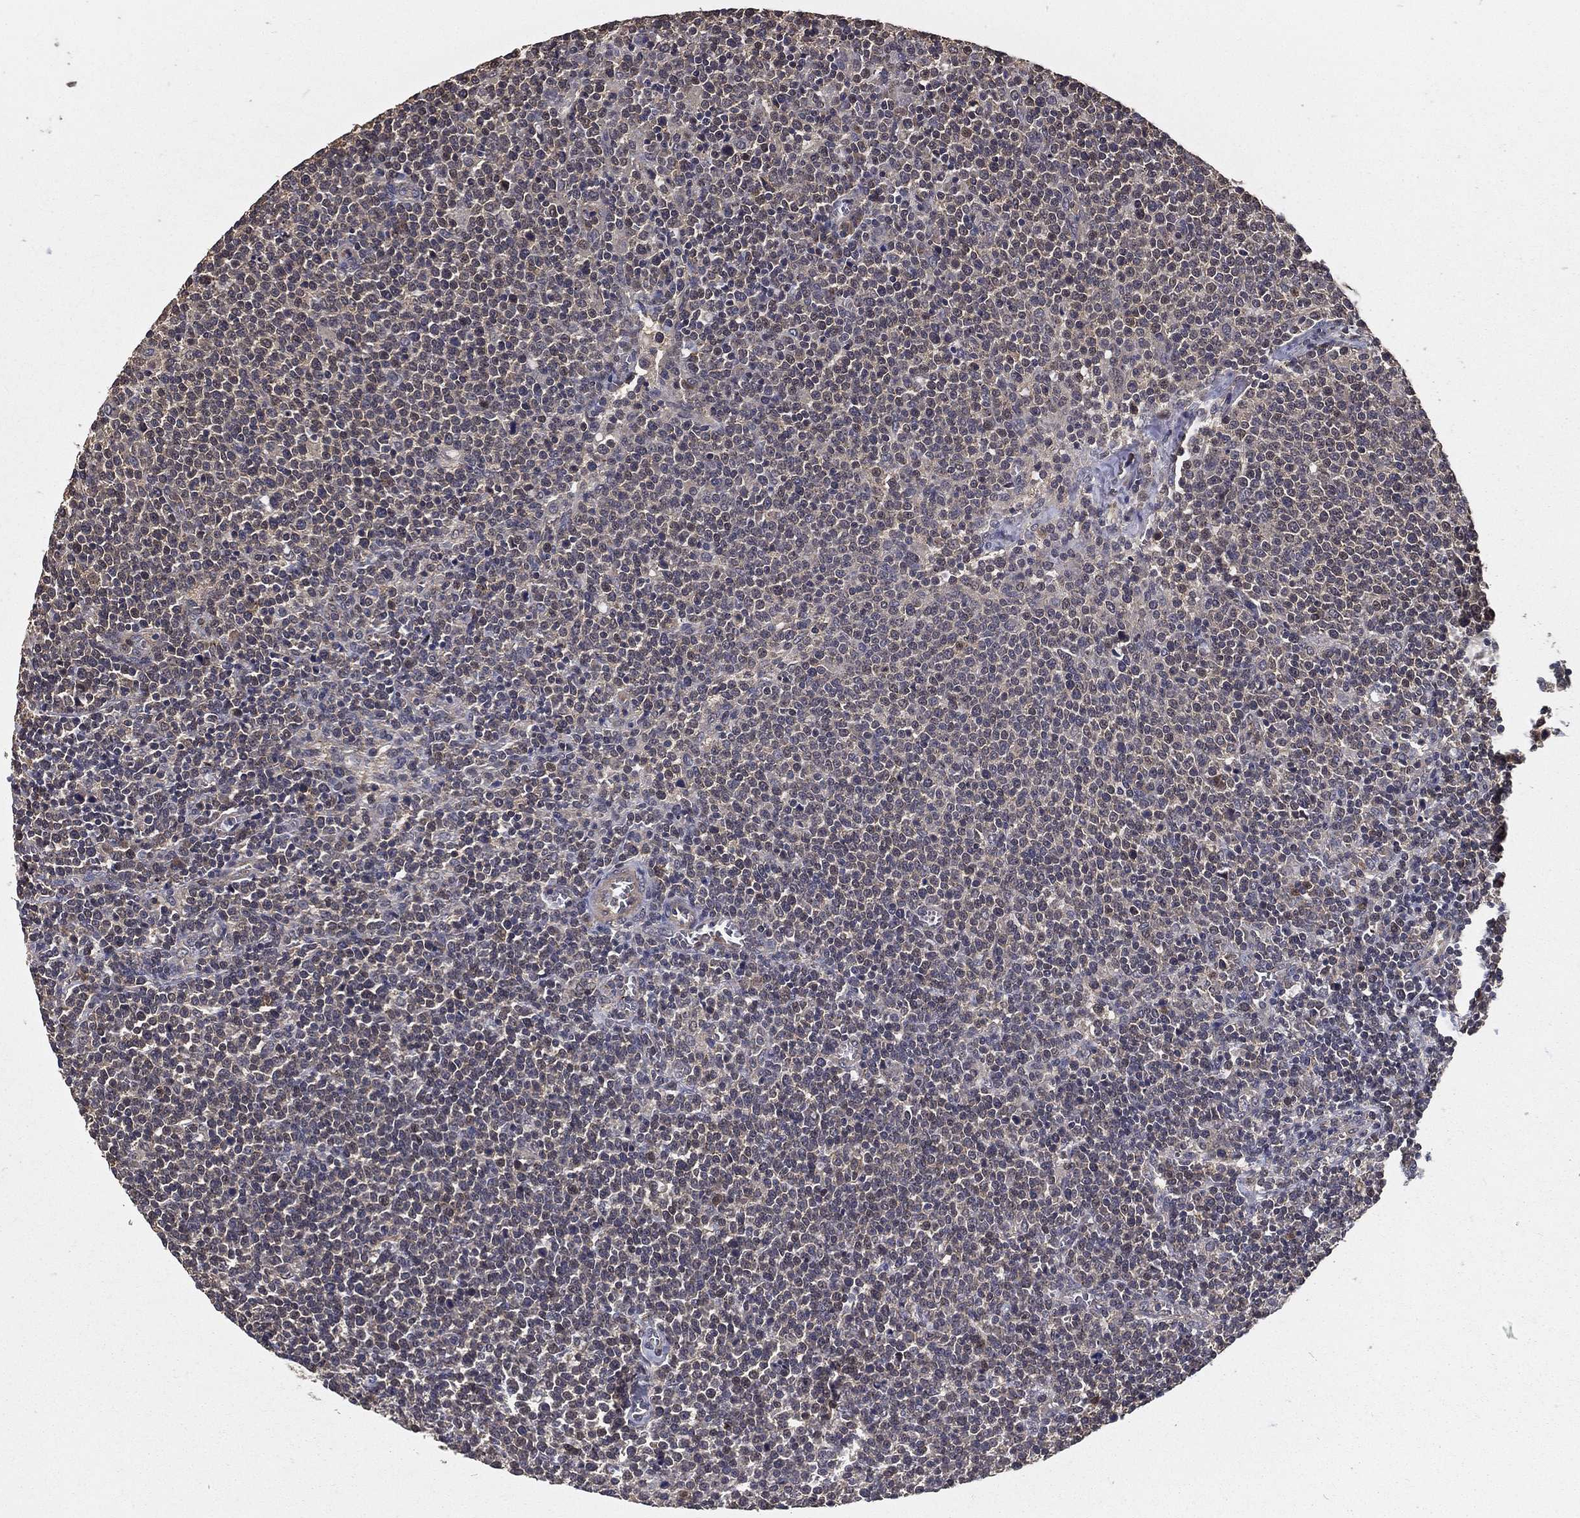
{"staining": {"intensity": "negative", "quantity": "none", "location": "none"}, "tissue": "lymphoma", "cell_type": "Tumor cells", "image_type": "cancer", "snomed": [{"axis": "morphology", "description": "Malignant lymphoma, non-Hodgkin's type, High grade"}, {"axis": "topography", "description": "Lymph node"}], "caption": "Immunohistochemistry (IHC) histopathology image of neoplastic tissue: human lymphoma stained with DAB (3,3'-diaminobenzidine) demonstrates no significant protein expression in tumor cells.", "gene": "PCNT", "patient": {"sex": "male", "age": 61}}